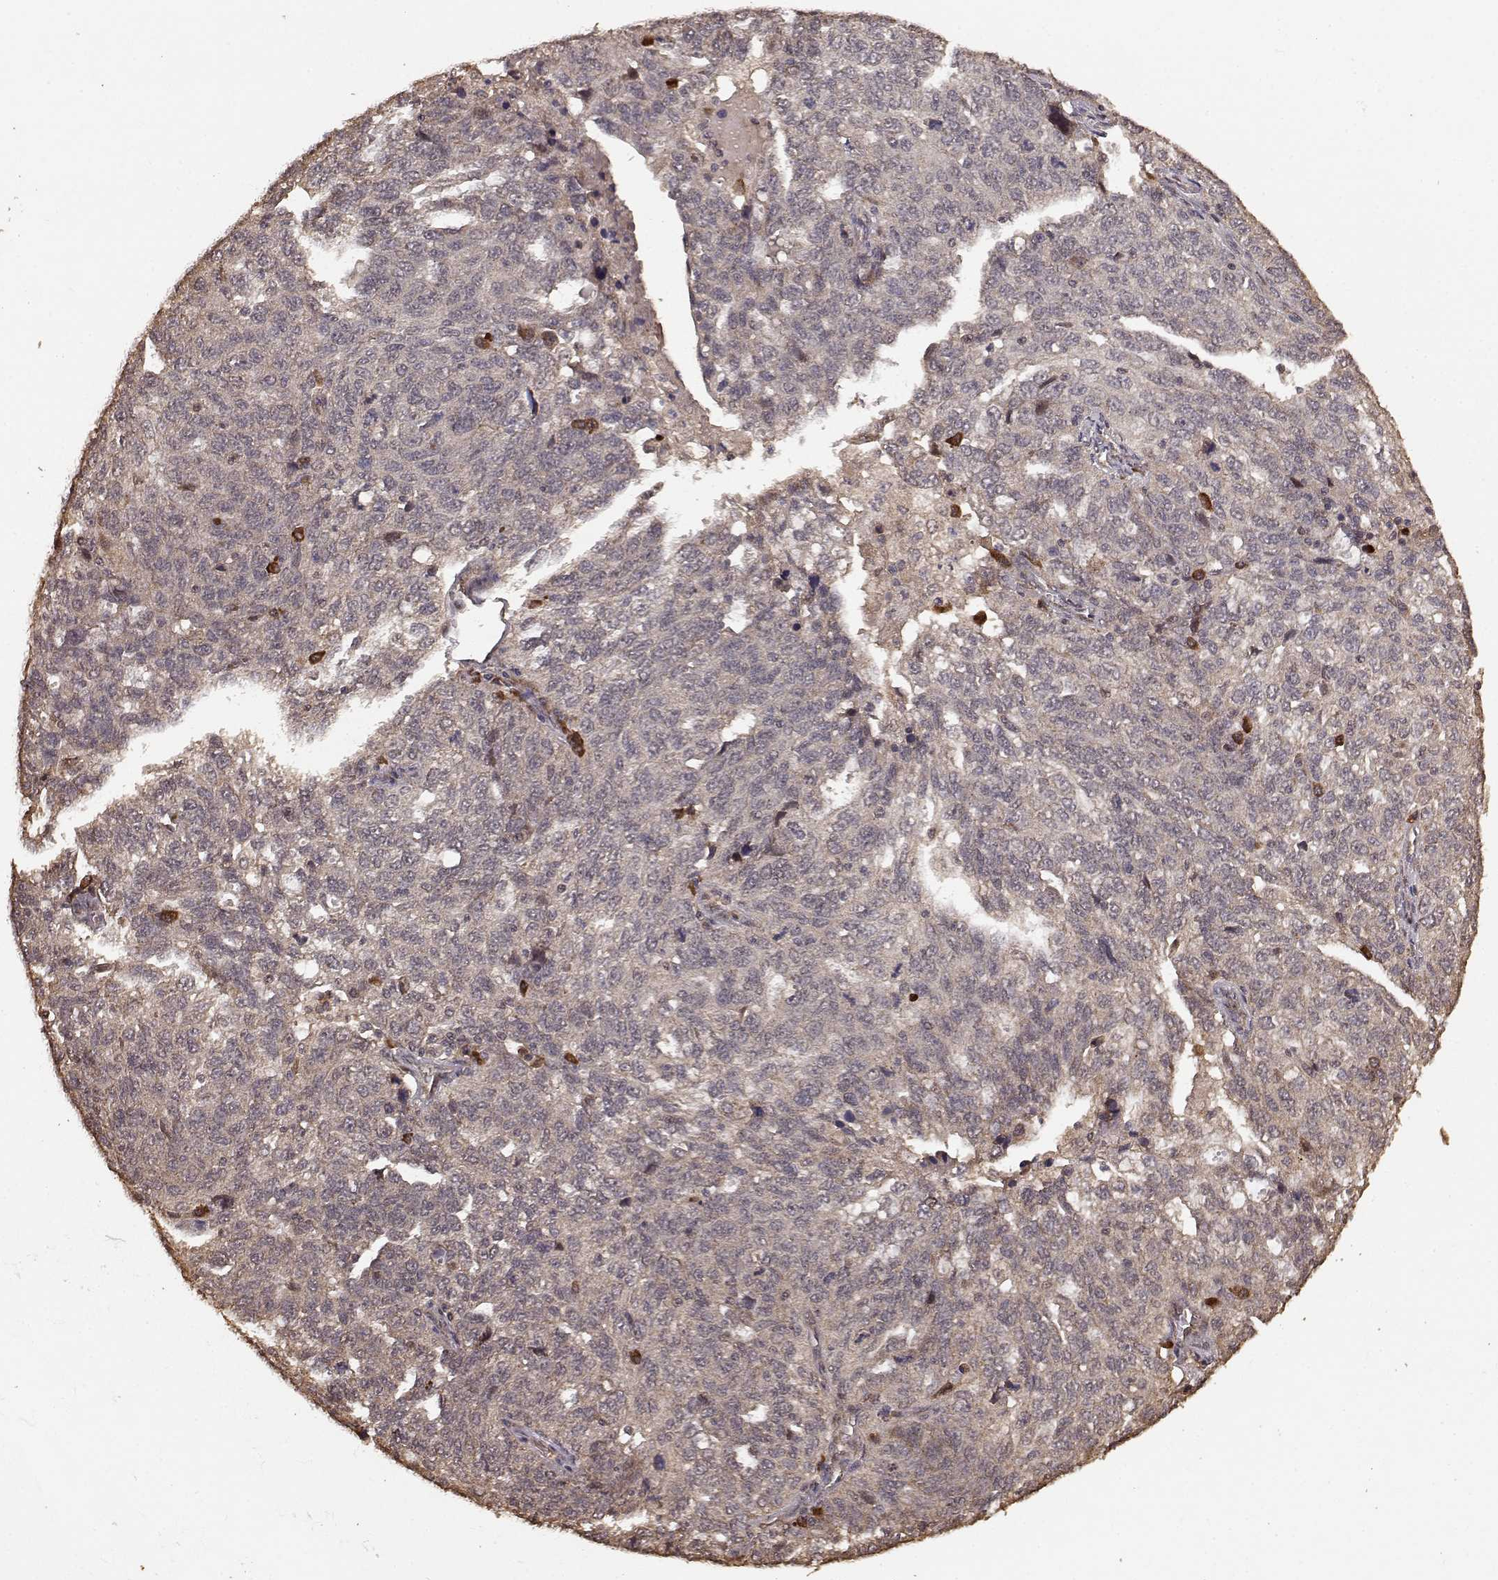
{"staining": {"intensity": "weak", "quantity": ">75%", "location": "cytoplasmic/membranous"}, "tissue": "ovarian cancer", "cell_type": "Tumor cells", "image_type": "cancer", "snomed": [{"axis": "morphology", "description": "Cystadenocarcinoma, serous, NOS"}, {"axis": "topography", "description": "Ovary"}], "caption": "Immunohistochemical staining of human ovarian serous cystadenocarcinoma reveals weak cytoplasmic/membranous protein staining in about >75% of tumor cells.", "gene": "USP15", "patient": {"sex": "female", "age": 71}}